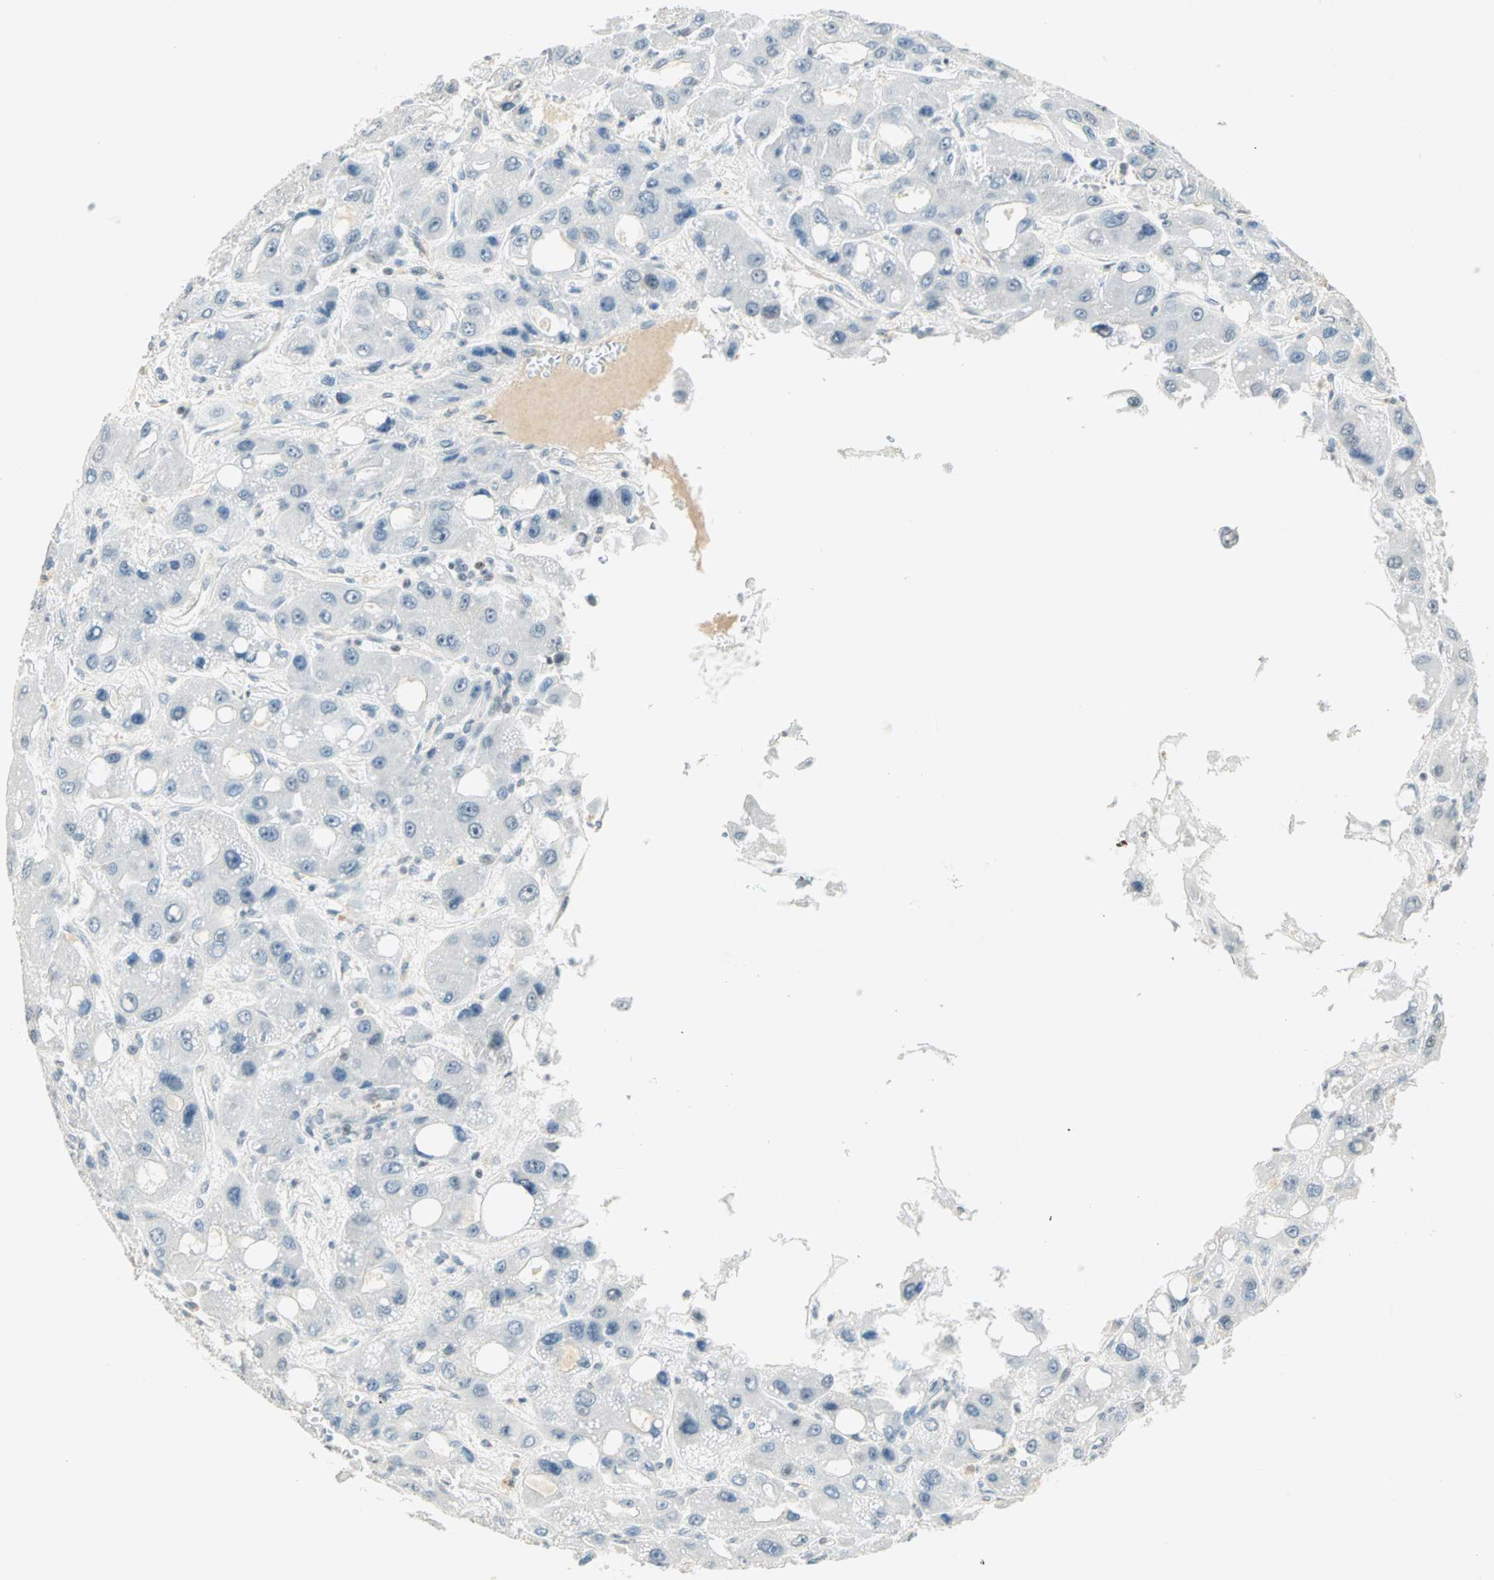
{"staining": {"intensity": "weak", "quantity": "<25%", "location": "nuclear"}, "tissue": "liver cancer", "cell_type": "Tumor cells", "image_type": "cancer", "snomed": [{"axis": "morphology", "description": "Carcinoma, Hepatocellular, NOS"}, {"axis": "topography", "description": "Liver"}], "caption": "An immunohistochemistry (IHC) micrograph of liver cancer is shown. There is no staining in tumor cells of liver cancer. Nuclei are stained in blue.", "gene": "SMAD3", "patient": {"sex": "male", "age": 55}}